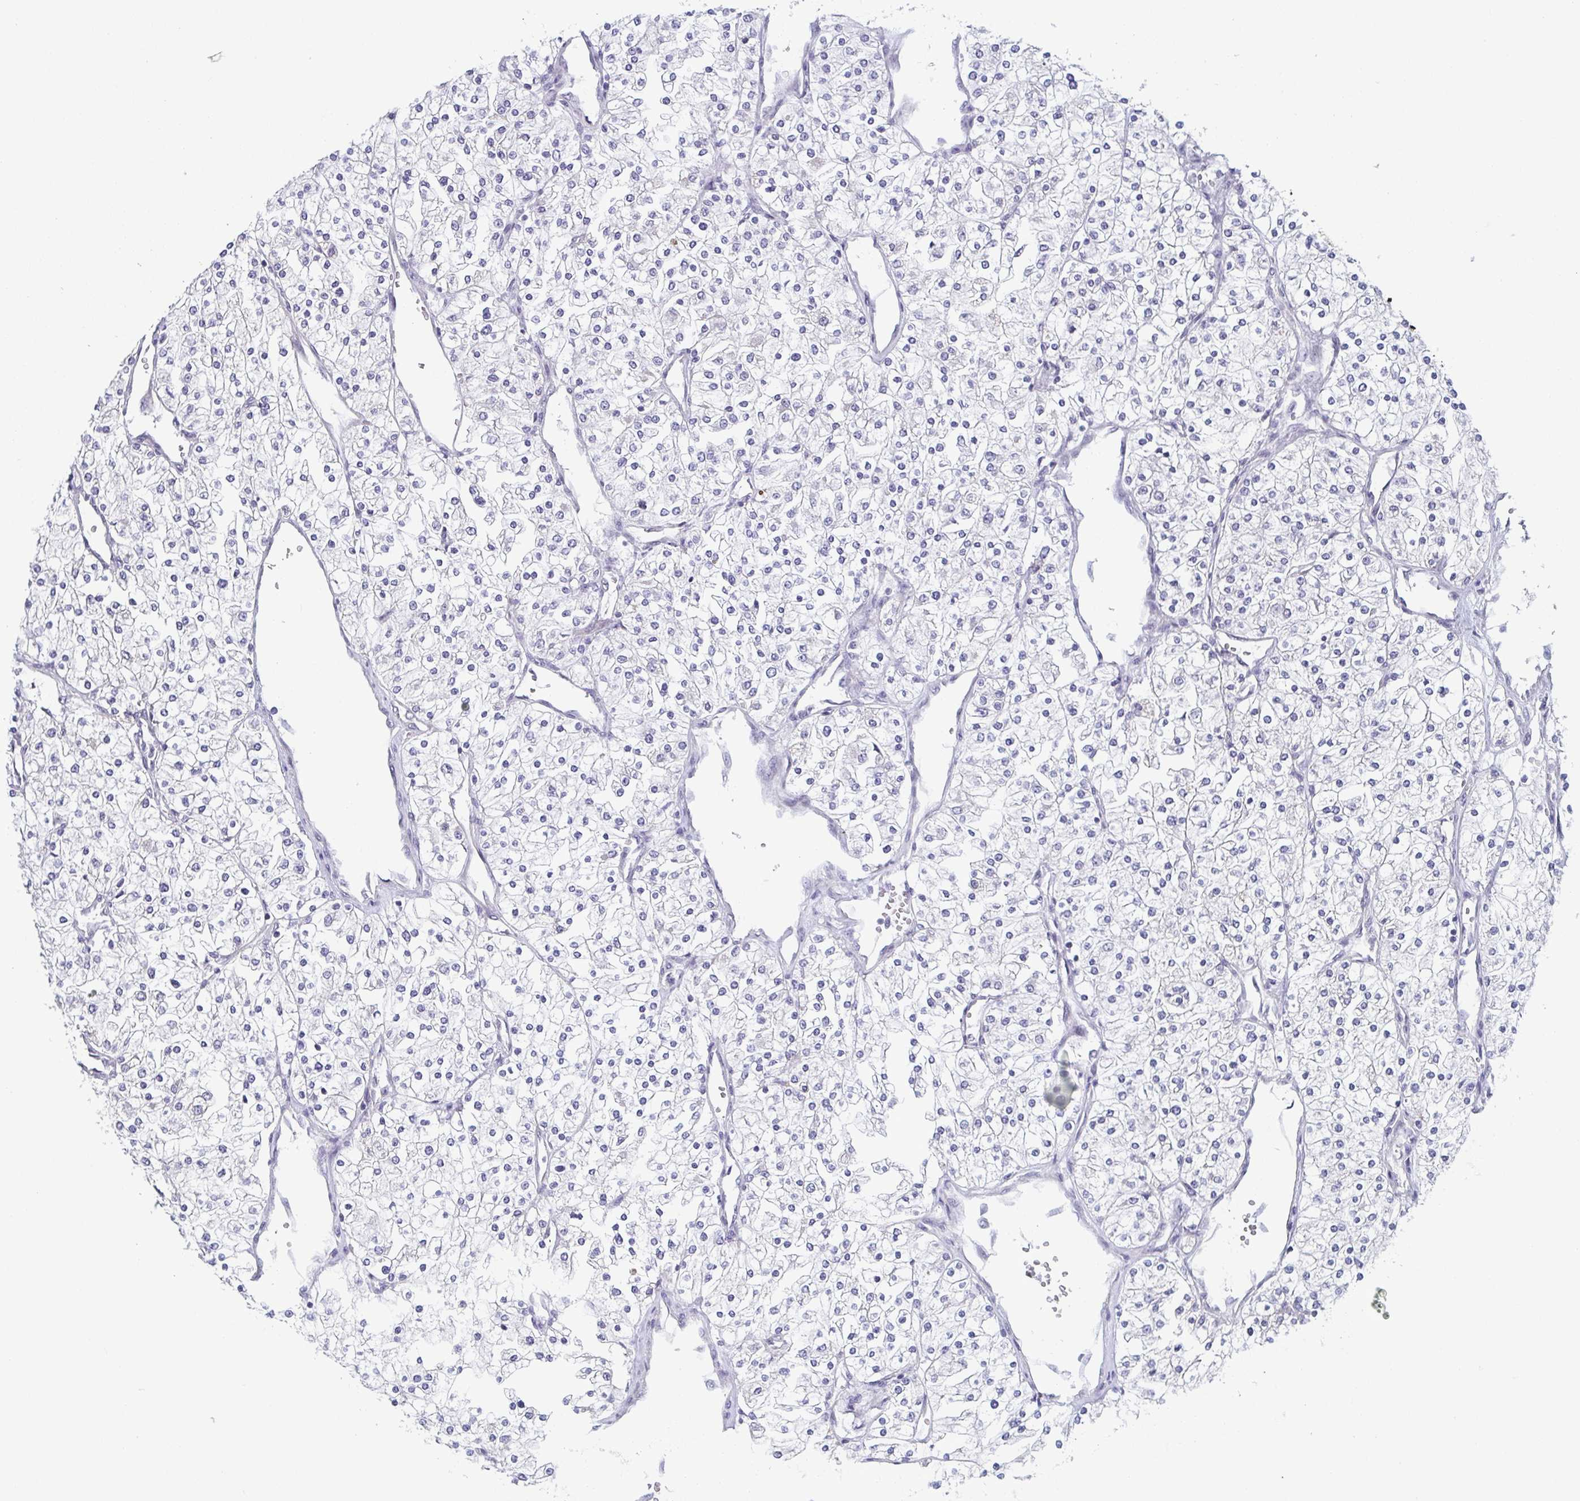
{"staining": {"intensity": "negative", "quantity": "none", "location": "none"}, "tissue": "renal cancer", "cell_type": "Tumor cells", "image_type": "cancer", "snomed": [{"axis": "morphology", "description": "Adenocarcinoma, NOS"}, {"axis": "topography", "description": "Kidney"}], "caption": "Tumor cells show no significant protein staining in renal adenocarcinoma.", "gene": "EXOSC7", "patient": {"sex": "male", "age": 80}}